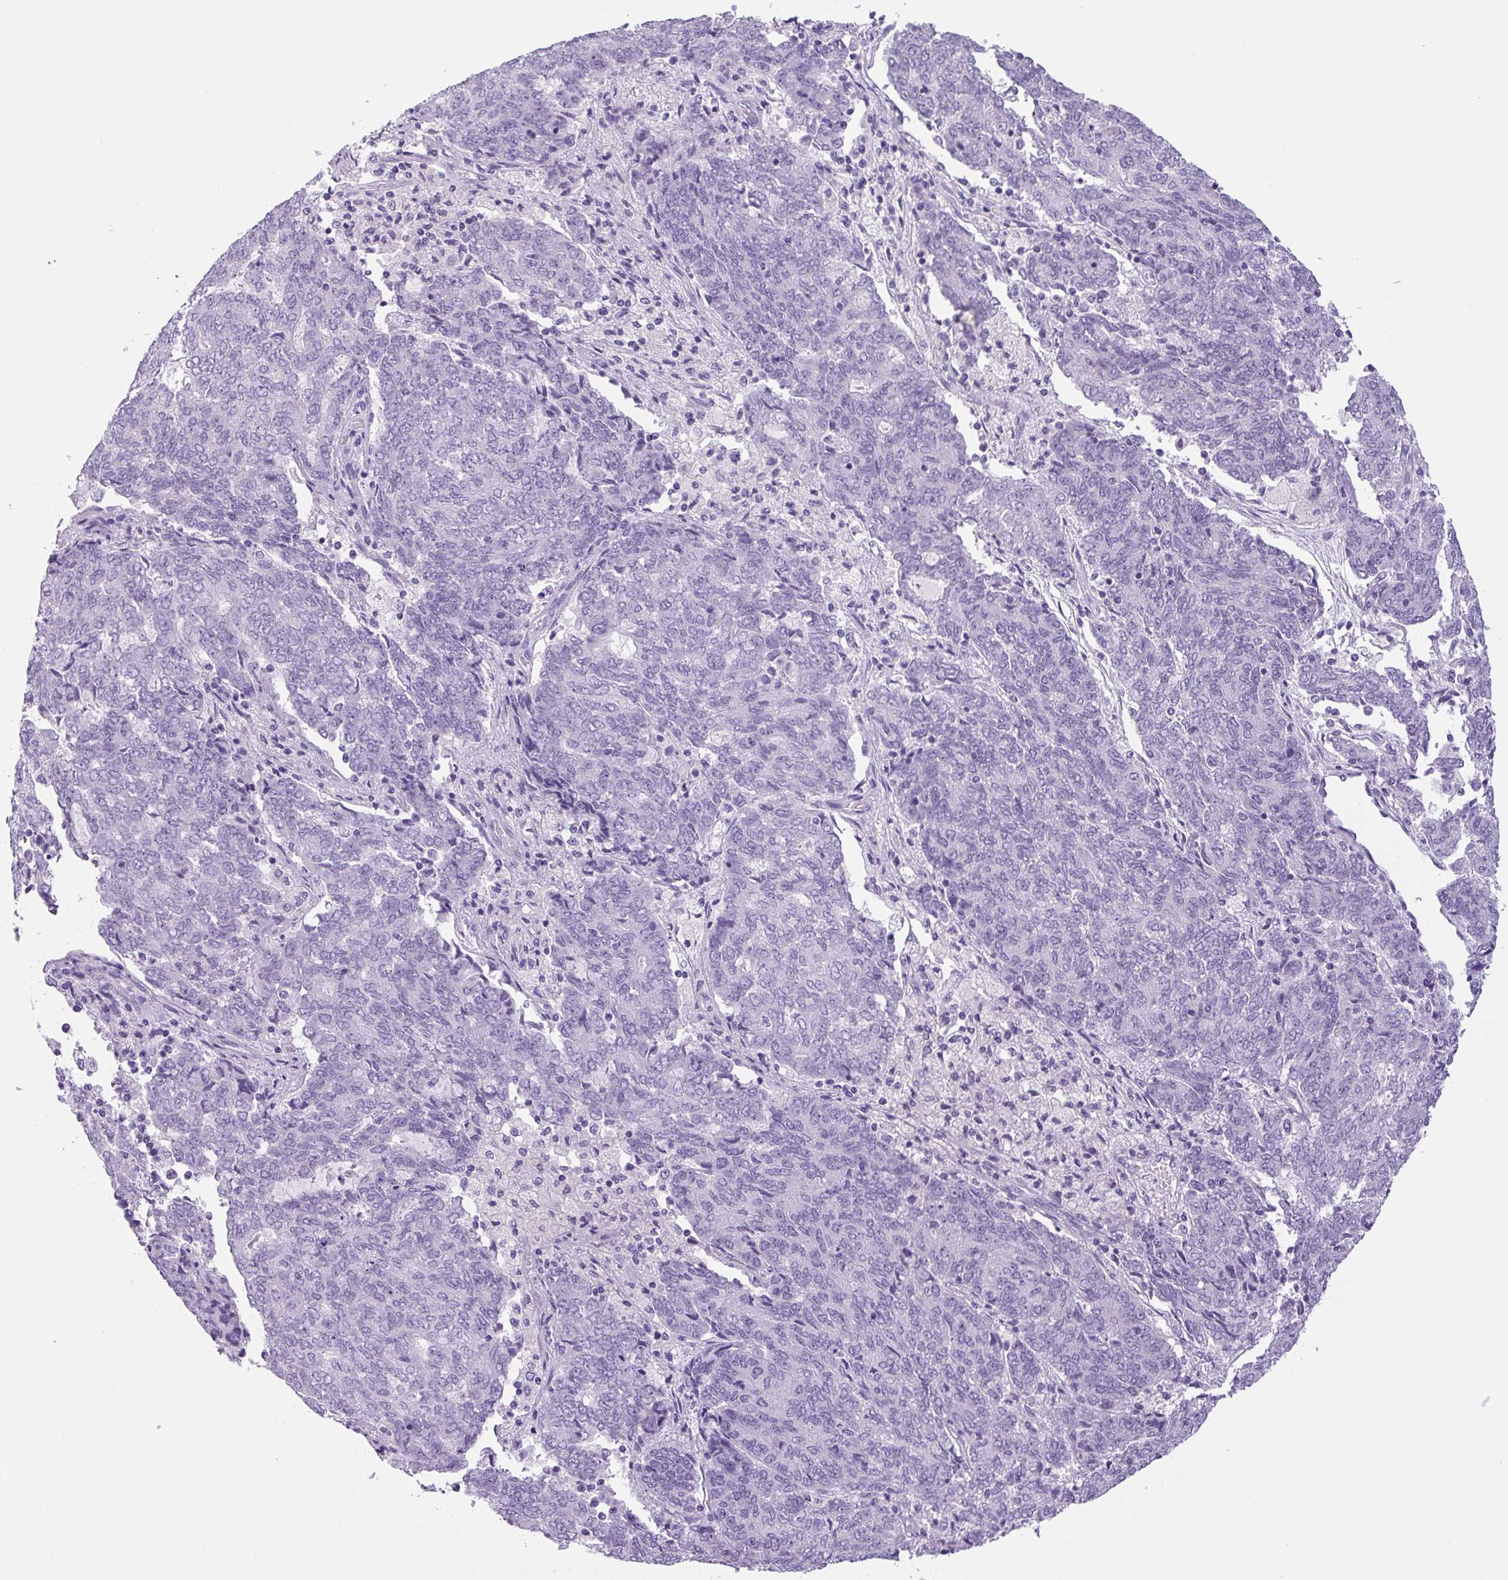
{"staining": {"intensity": "negative", "quantity": "none", "location": "none"}, "tissue": "endometrial cancer", "cell_type": "Tumor cells", "image_type": "cancer", "snomed": [{"axis": "morphology", "description": "Adenocarcinoma, NOS"}, {"axis": "topography", "description": "Endometrium"}], "caption": "Histopathology image shows no protein expression in tumor cells of endometrial cancer tissue.", "gene": "PRRT1", "patient": {"sex": "female", "age": 80}}